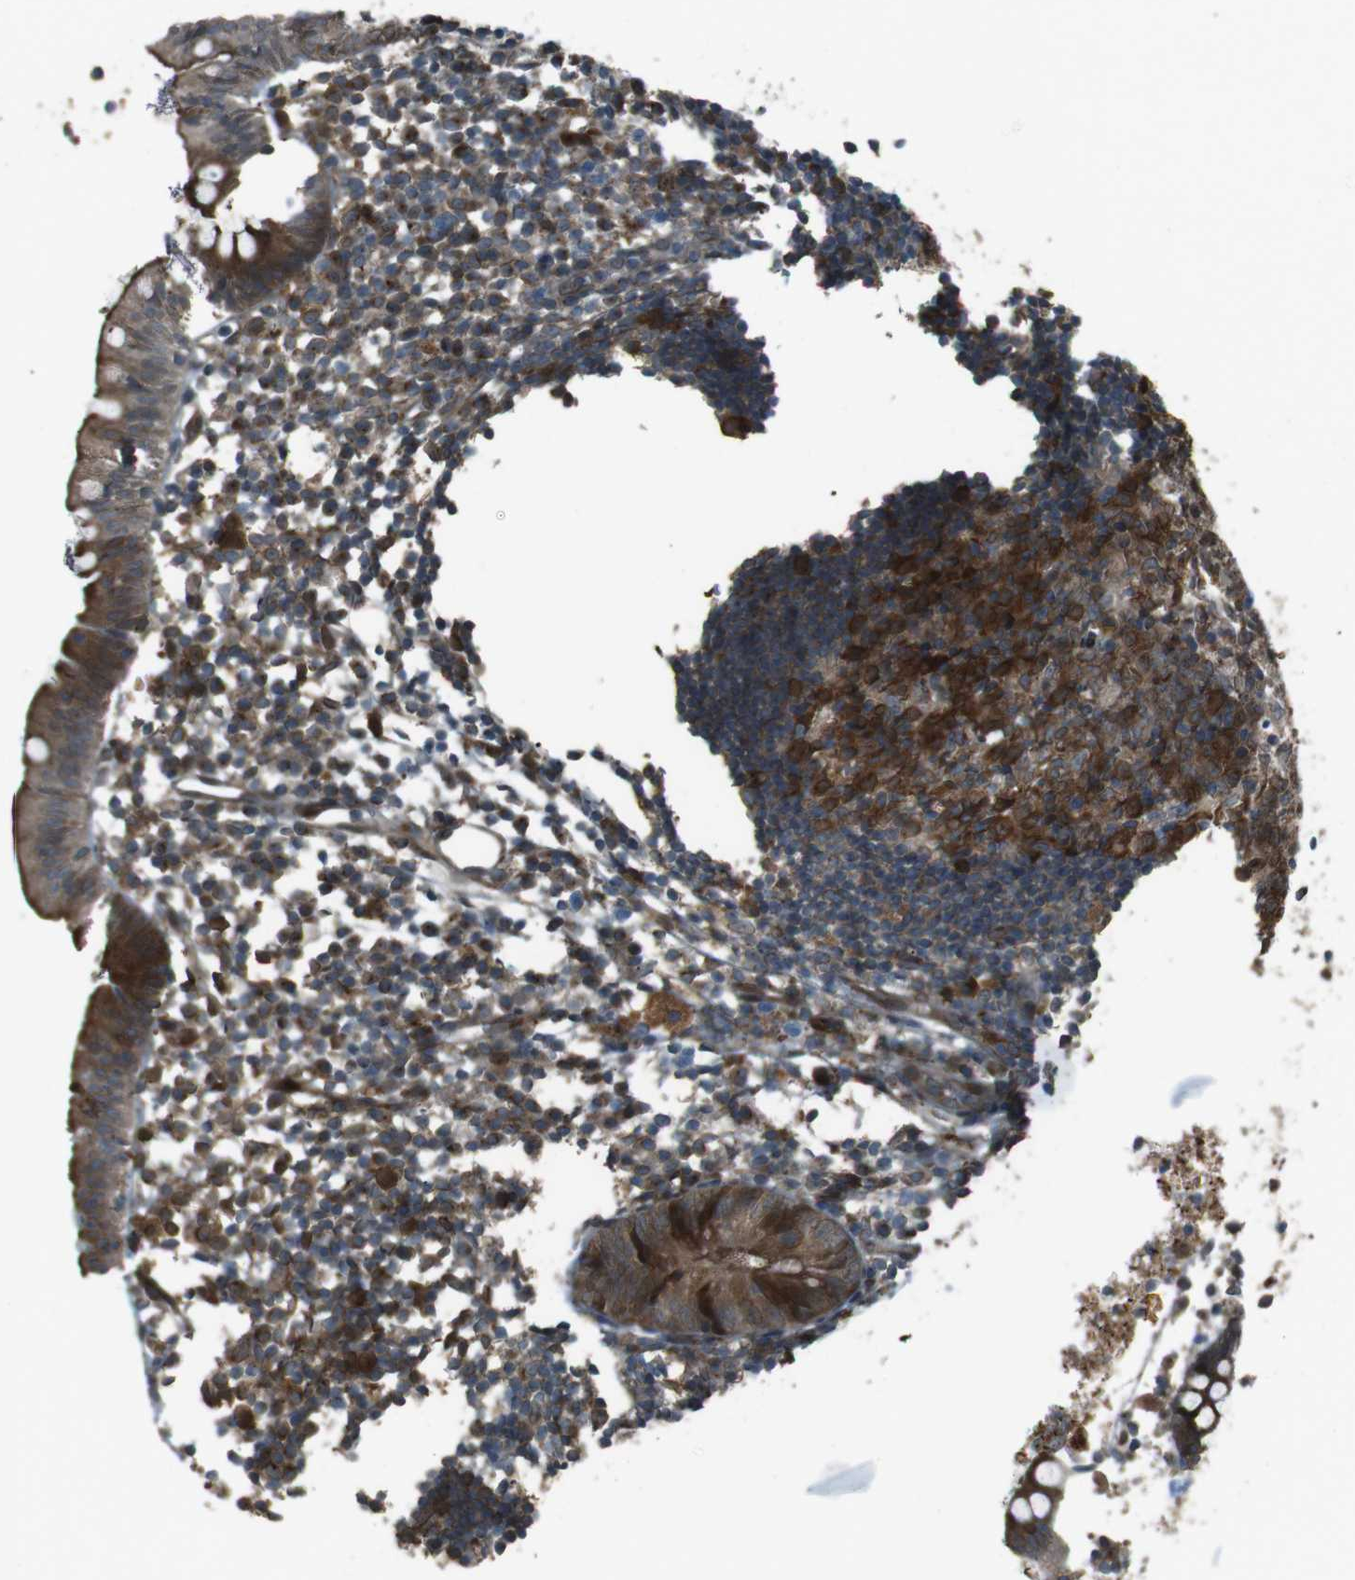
{"staining": {"intensity": "strong", "quantity": ">75%", "location": "cytoplasmic/membranous"}, "tissue": "appendix", "cell_type": "Glandular cells", "image_type": "normal", "snomed": [{"axis": "morphology", "description": "Normal tissue, NOS"}, {"axis": "topography", "description": "Appendix"}], "caption": "The immunohistochemical stain shows strong cytoplasmic/membranous expression in glandular cells of normal appendix.", "gene": "ZNF330", "patient": {"sex": "female", "age": 20}}